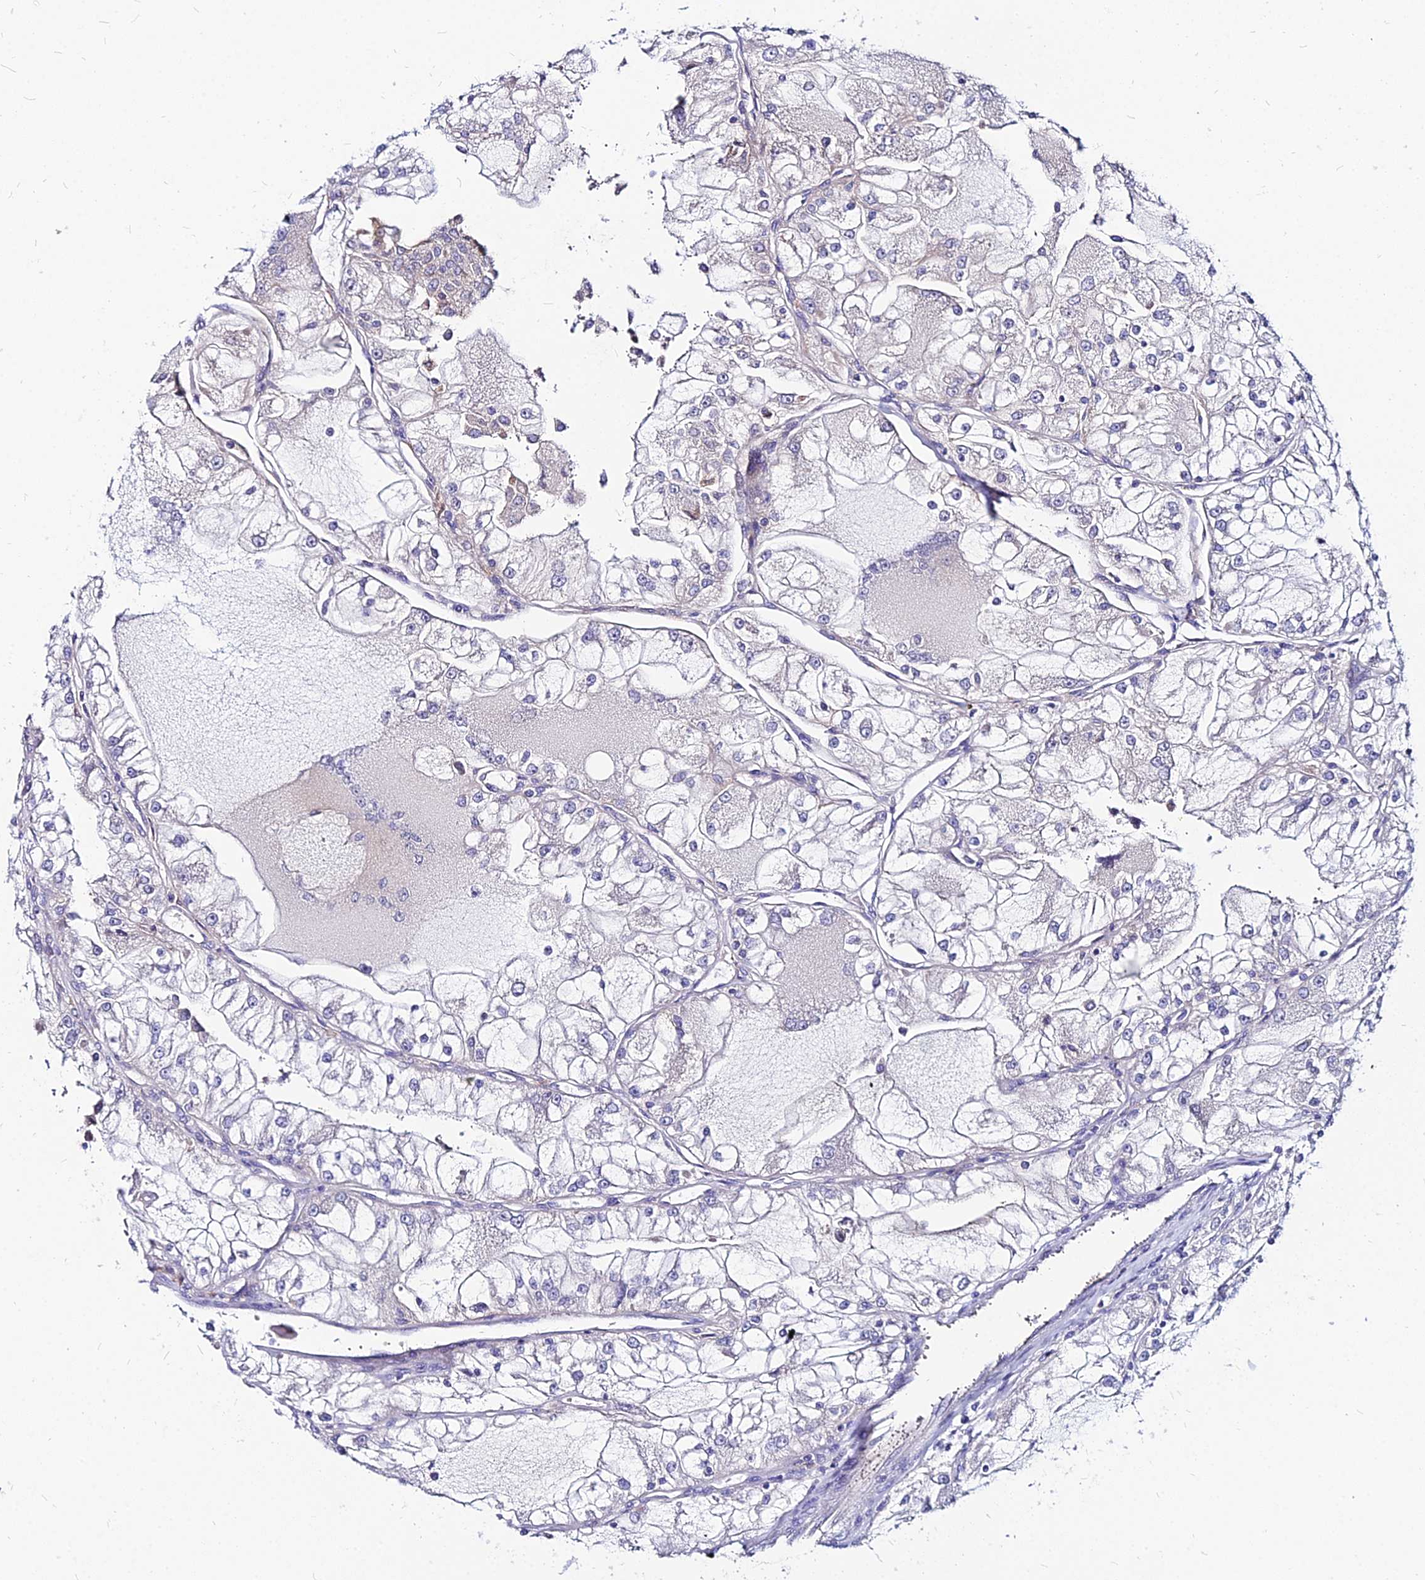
{"staining": {"intensity": "negative", "quantity": "none", "location": "none"}, "tissue": "renal cancer", "cell_type": "Tumor cells", "image_type": "cancer", "snomed": [{"axis": "morphology", "description": "Adenocarcinoma, NOS"}, {"axis": "topography", "description": "Kidney"}], "caption": "Tumor cells are negative for brown protein staining in renal cancer.", "gene": "ACSM6", "patient": {"sex": "female", "age": 72}}